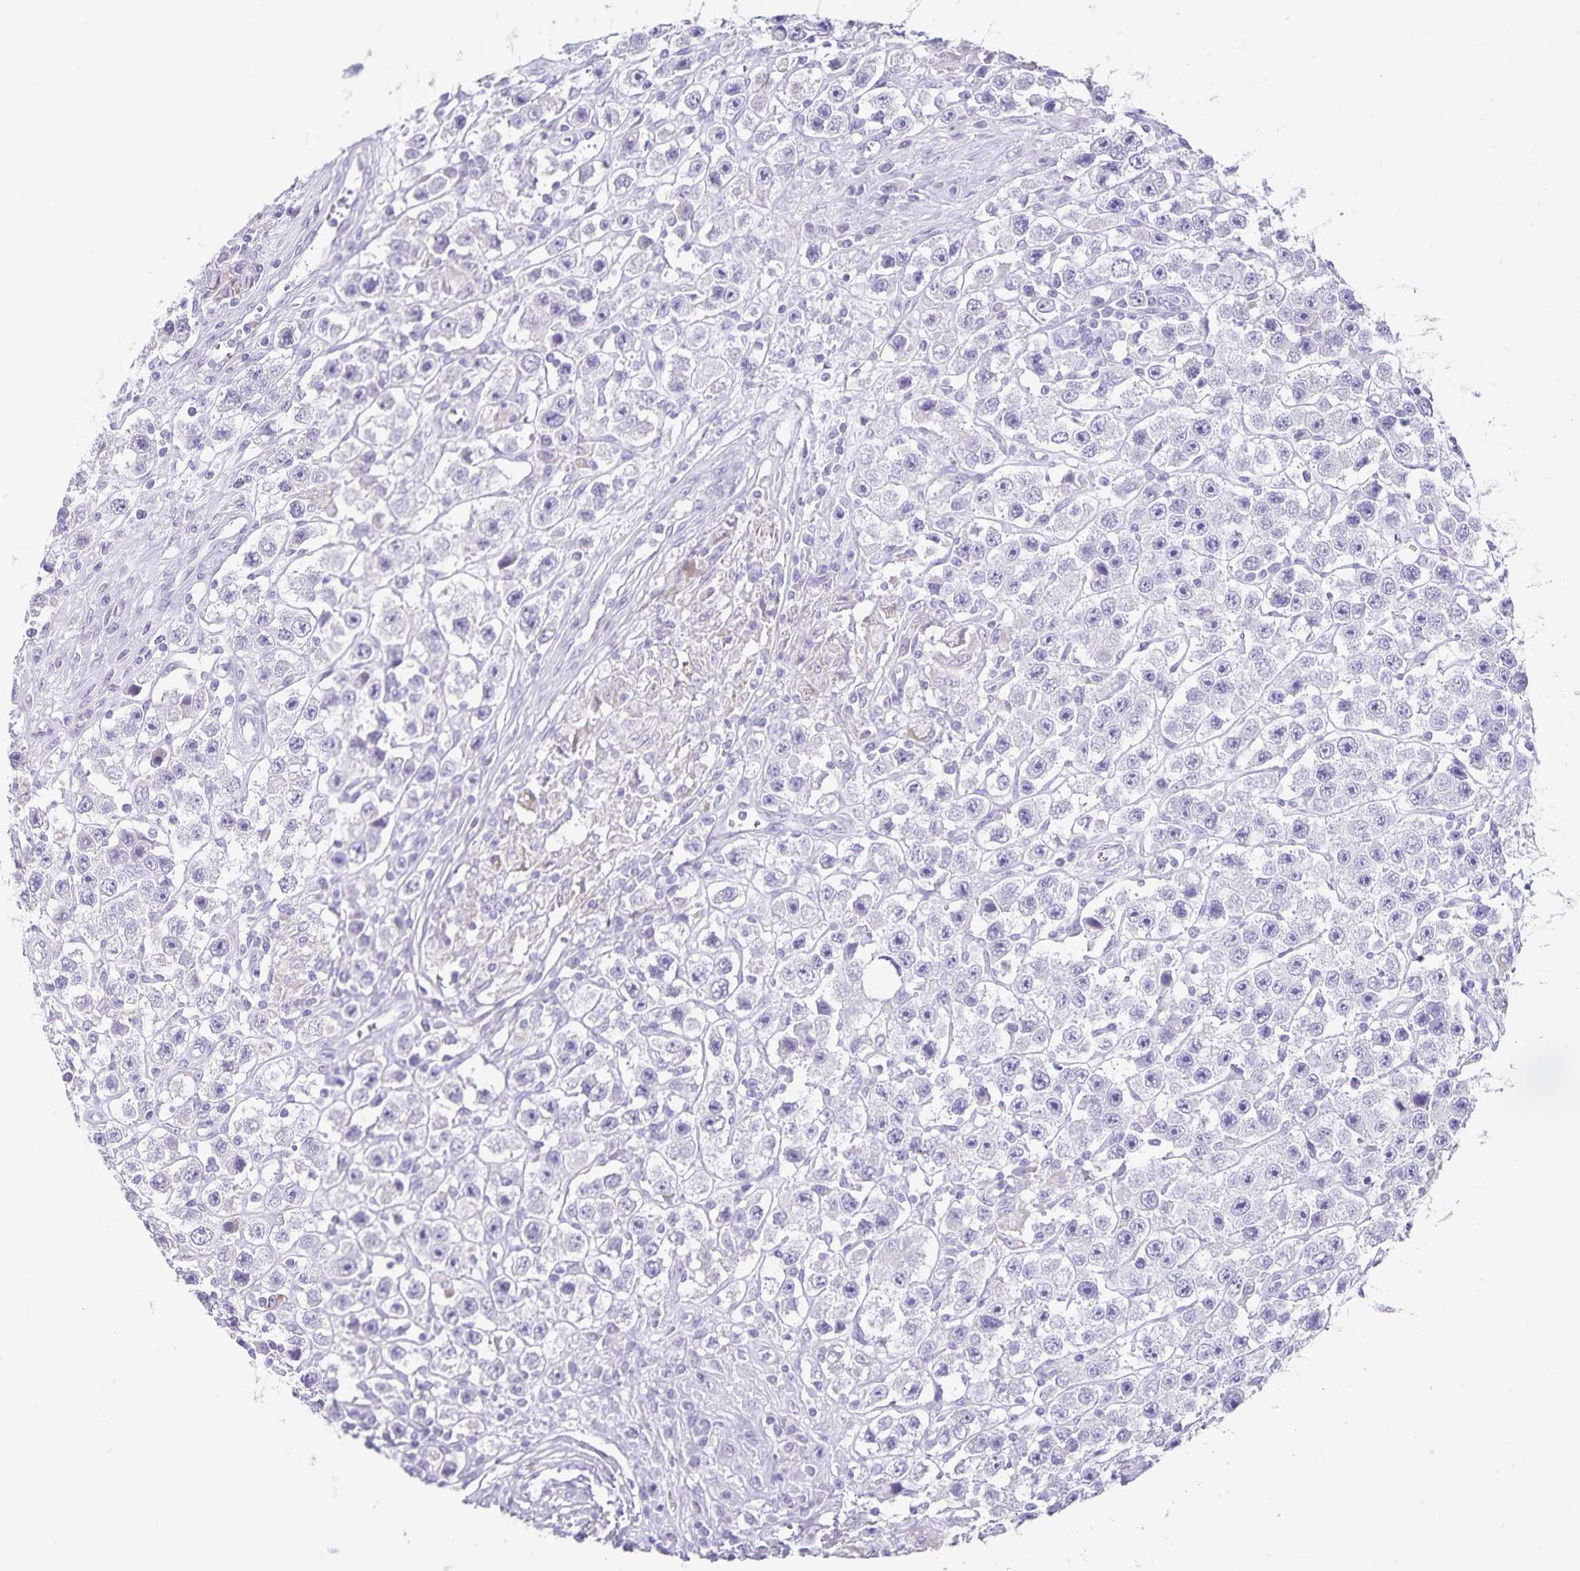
{"staining": {"intensity": "negative", "quantity": "none", "location": "none"}, "tissue": "testis cancer", "cell_type": "Tumor cells", "image_type": "cancer", "snomed": [{"axis": "morphology", "description": "Seminoma, NOS"}, {"axis": "topography", "description": "Testis"}], "caption": "There is no significant positivity in tumor cells of testis cancer.", "gene": "SYNM", "patient": {"sex": "male", "age": 45}}